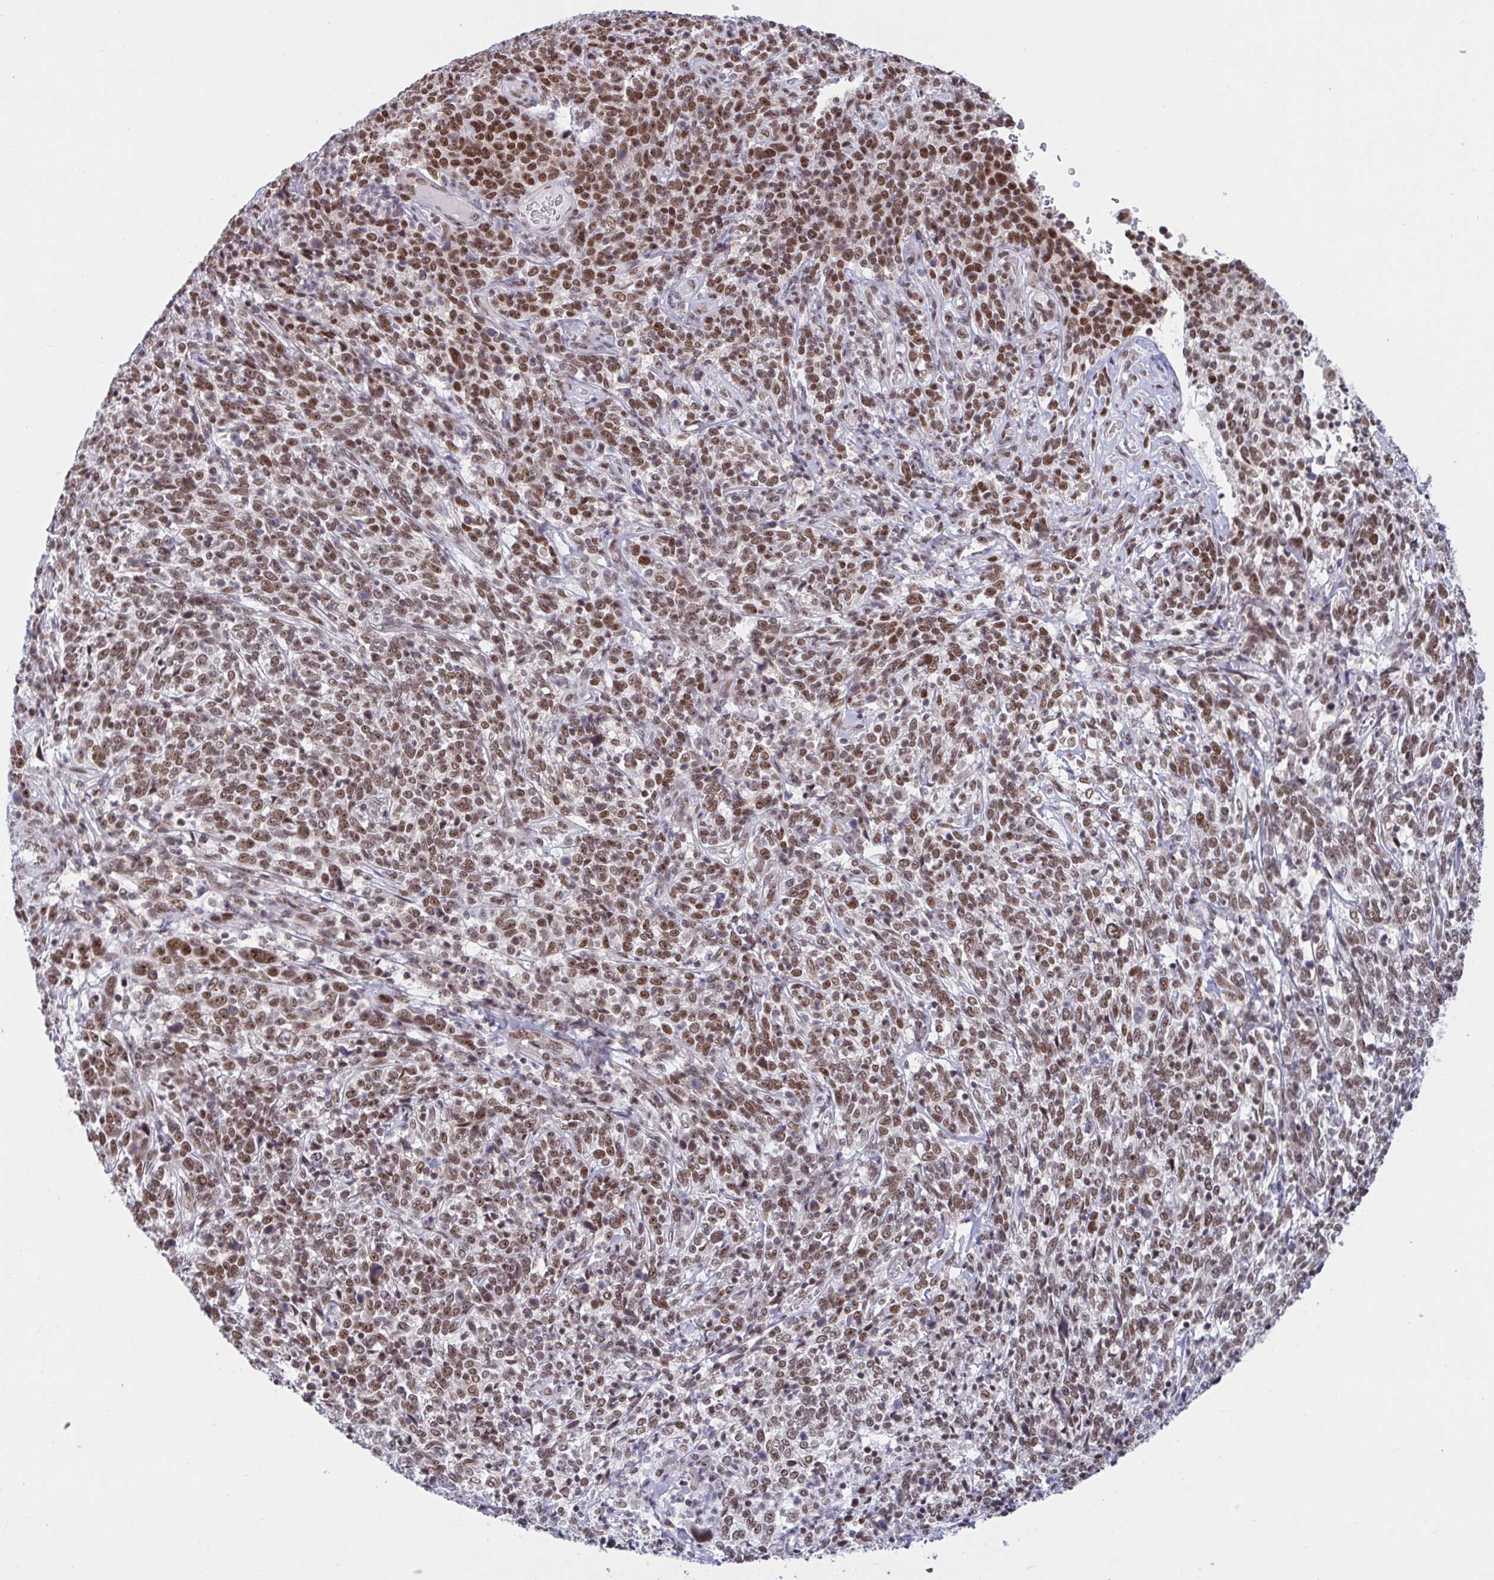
{"staining": {"intensity": "moderate", "quantity": ">75%", "location": "nuclear"}, "tissue": "cervical cancer", "cell_type": "Tumor cells", "image_type": "cancer", "snomed": [{"axis": "morphology", "description": "Squamous cell carcinoma, NOS"}, {"axis": "topography", "description": "Cervix"}], "caption": "Cervical cancer (squamous cell carcinoma) stained with DAB (3,3'-diaminobenzidine) immunohistochemistry reveals medium levels of moderate nuclear staining in approximately >75% of tumor cells.", "gene": "PHF10", "patient": {"sex": "female", "age": 46}}